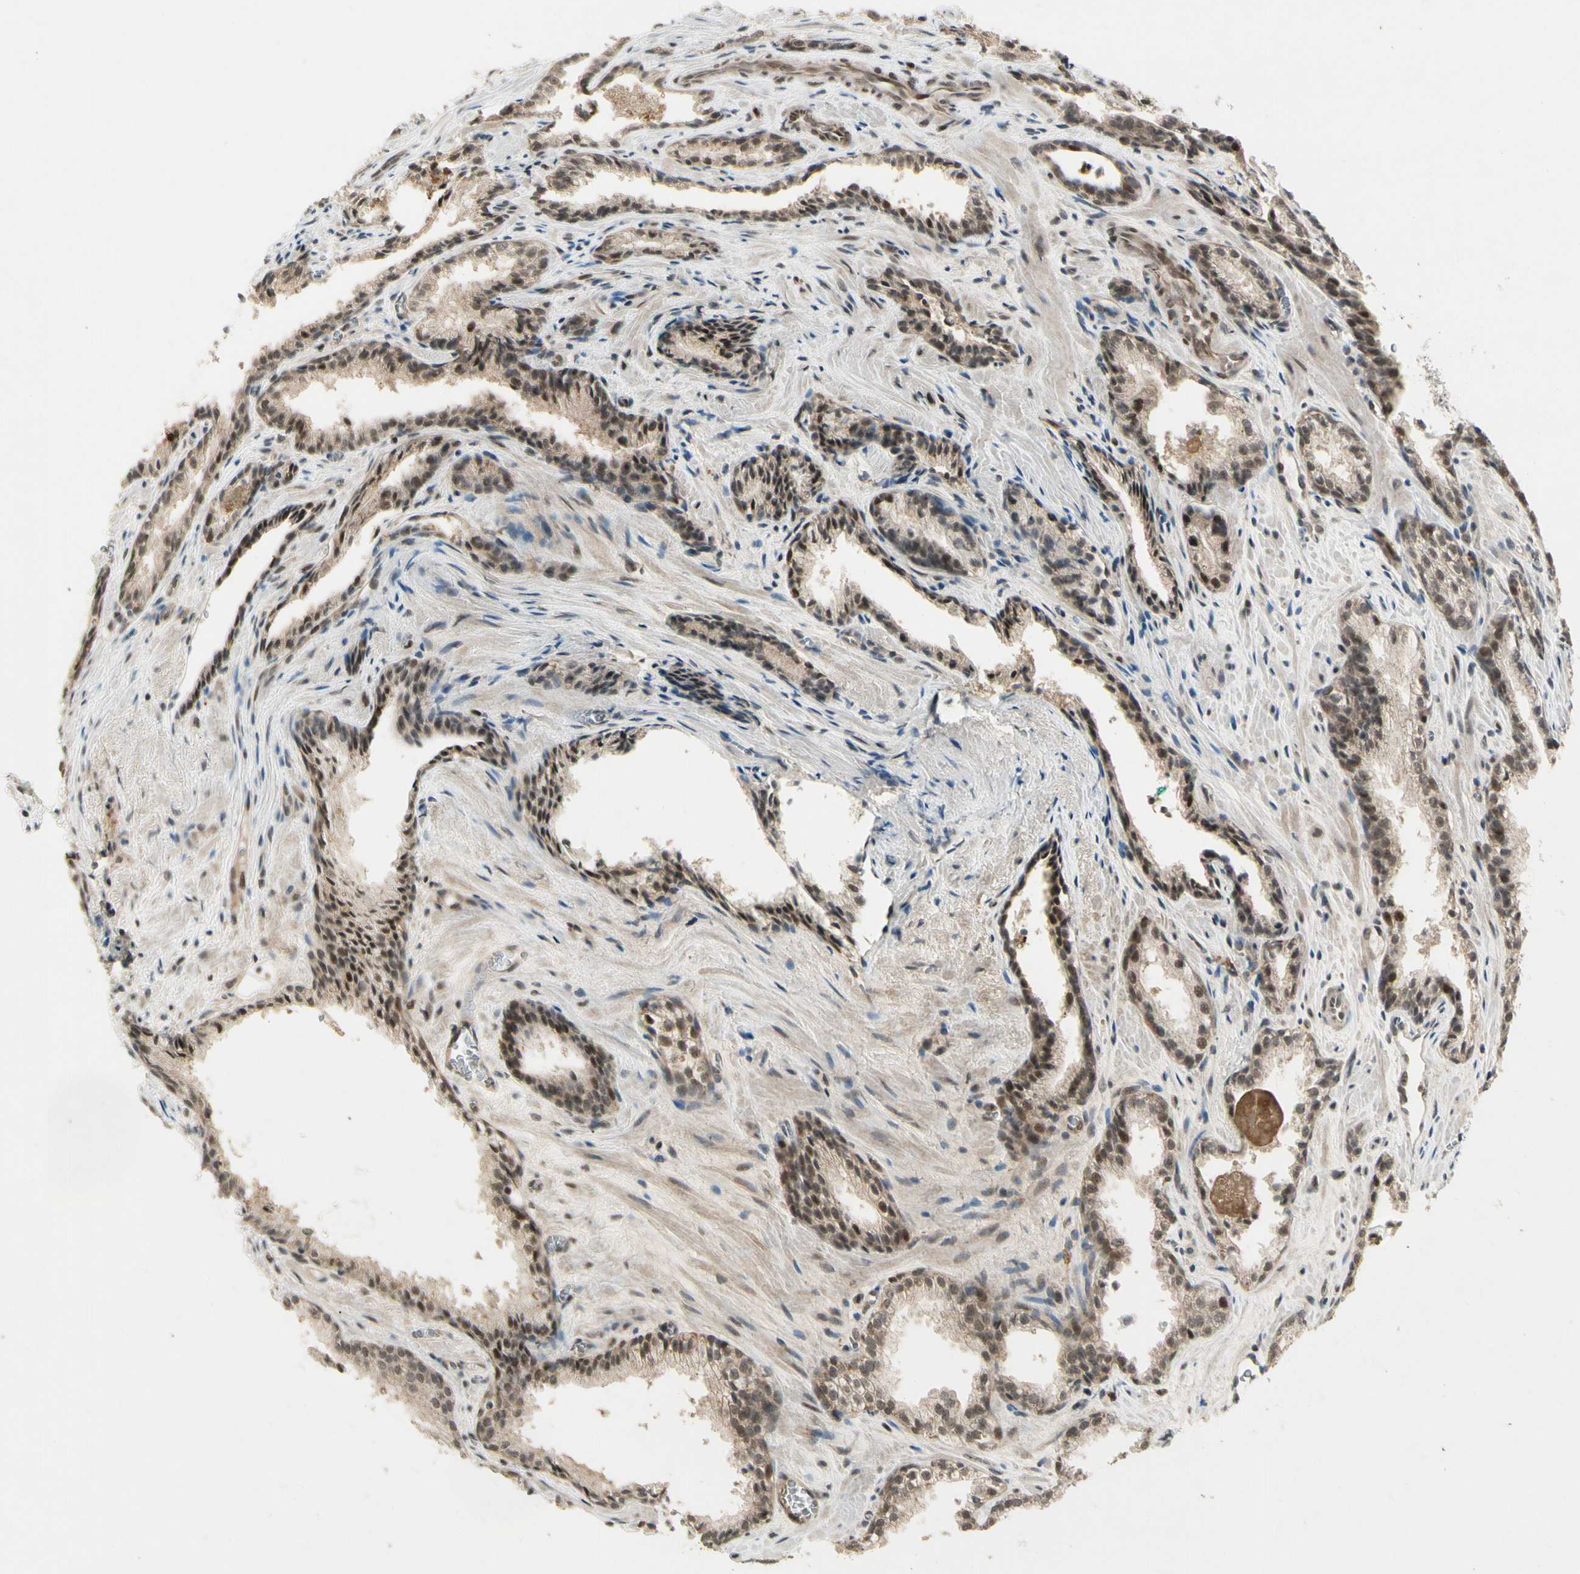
{"staining": {"intensity": "moderate", "quantity": ">75%", "location": "nuclear"}, "tissue": "prostate cancer", "cell_type": "Tumor cells", "image_type": "cancer", "snomed": [{"axis": "morphology", "description": "Adenocarcinoma, Low grade"}, {"axis": "topography", "description": "Prostate"}], "caption": "Immunohistochemistry (IHC) (DAB) staining of prostate cancer (adenocarcinoma (low-grade)) displays moderate nuclear protein positivity in about >75% of tumor cells.", "gene": "CDK11A", "patient": {"sex": "male", "age": 60}}